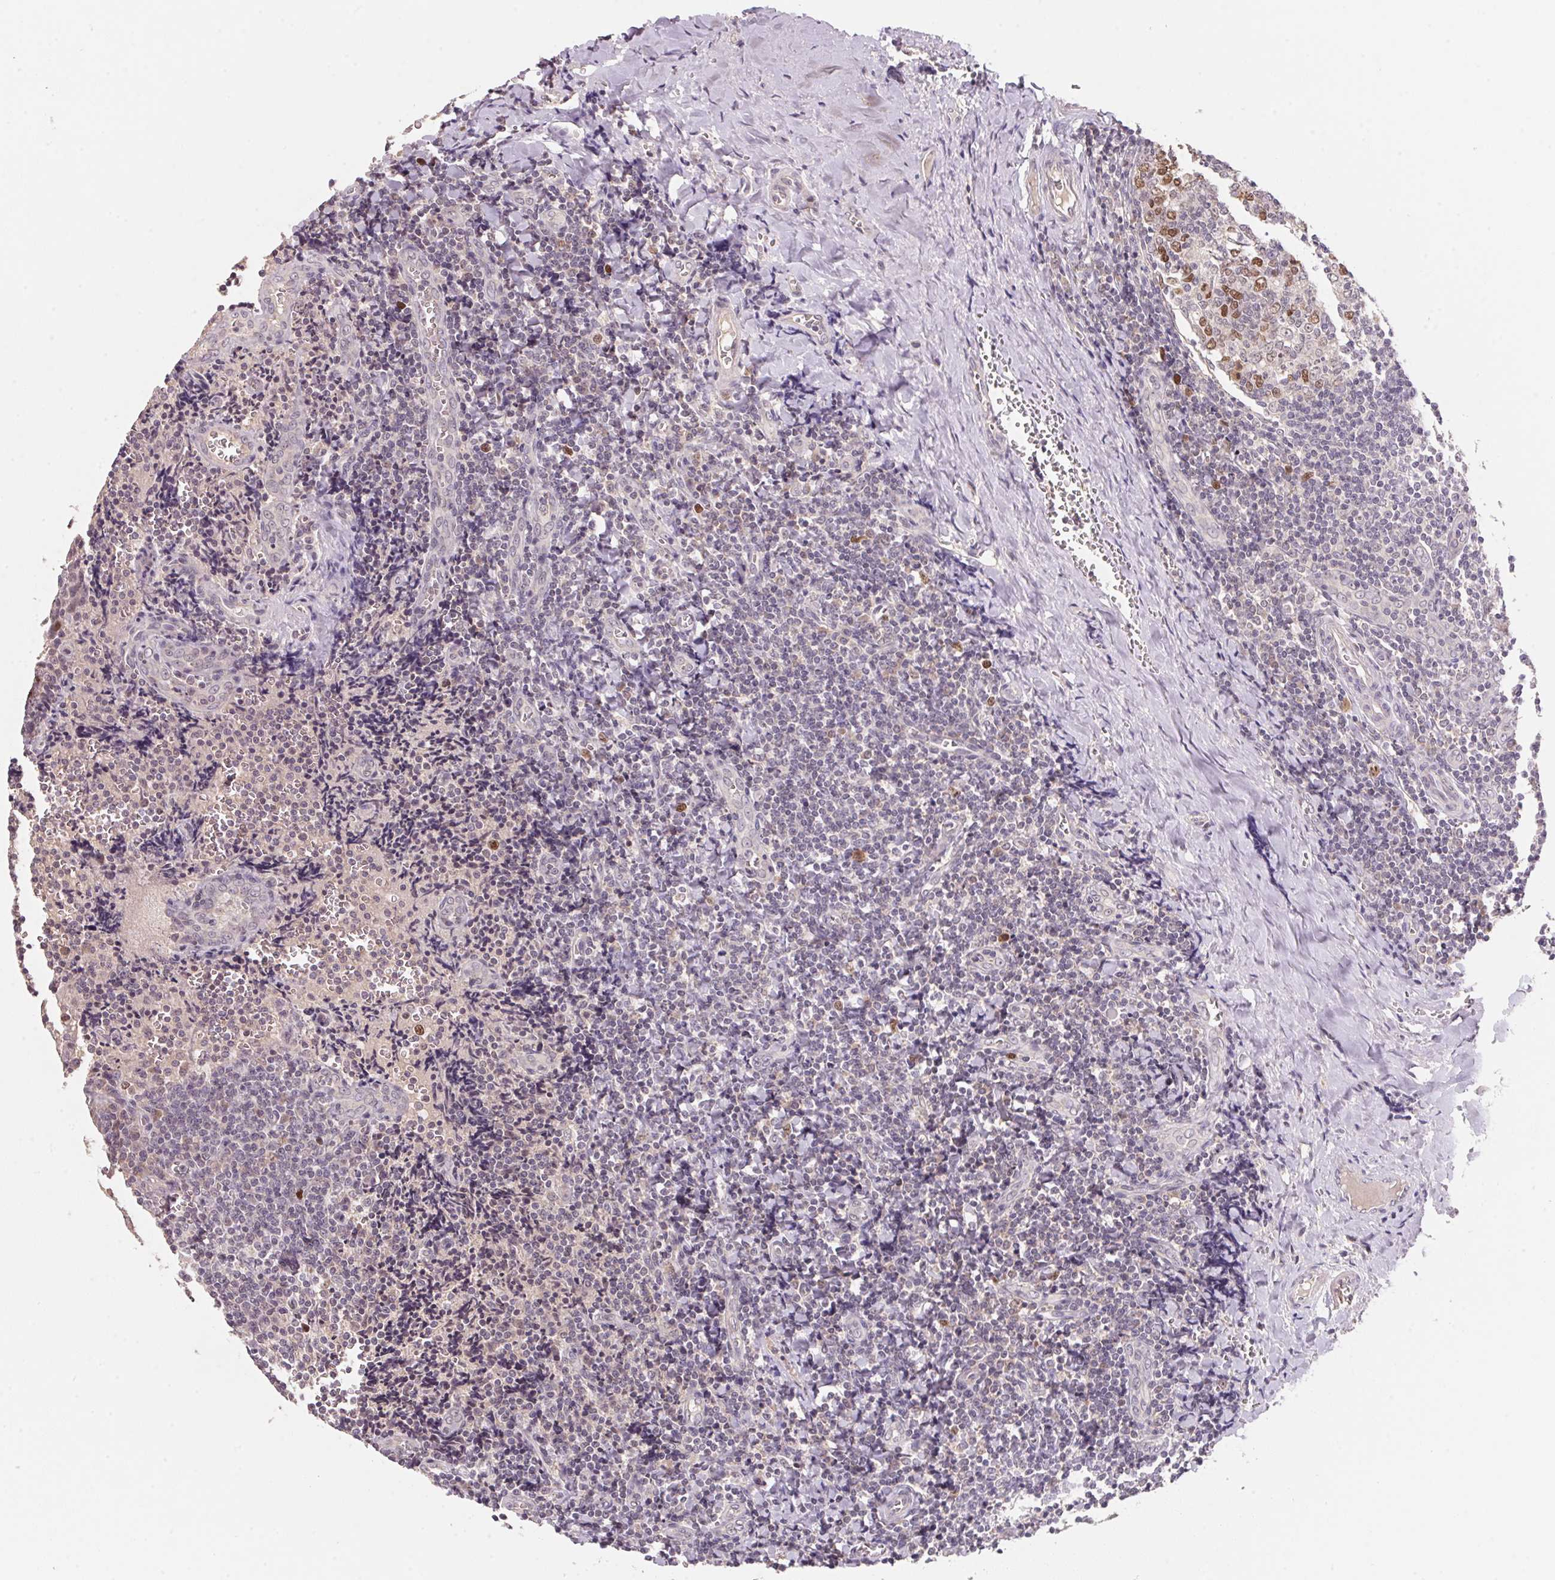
{"staining": {"intensity": "negative", "quantity": "none", "location": "none"}, "tissue": "tonsil", "cell_type": "Germinal center cells", "image_type": "normal", "snomed": [{"axis": "morphology", "description": "Normal tissue, NOS"}, {"axis": "morphology", "description": "Inflammation, NOS"}, {"axis": "topography", "description": "Tonsil"}], "caption": "Germinal center cells show no significant protein expression in unremarkable tonsil. Brightfield microscopy of immunohistochemistry (IHC) stained with DAB (3,3'-diaminobenzidine) (brown) and hematoxylin (blue), captured at high magnification.", "gene": "KIFC1", "patient": {"sex": "female", "age": 31}}